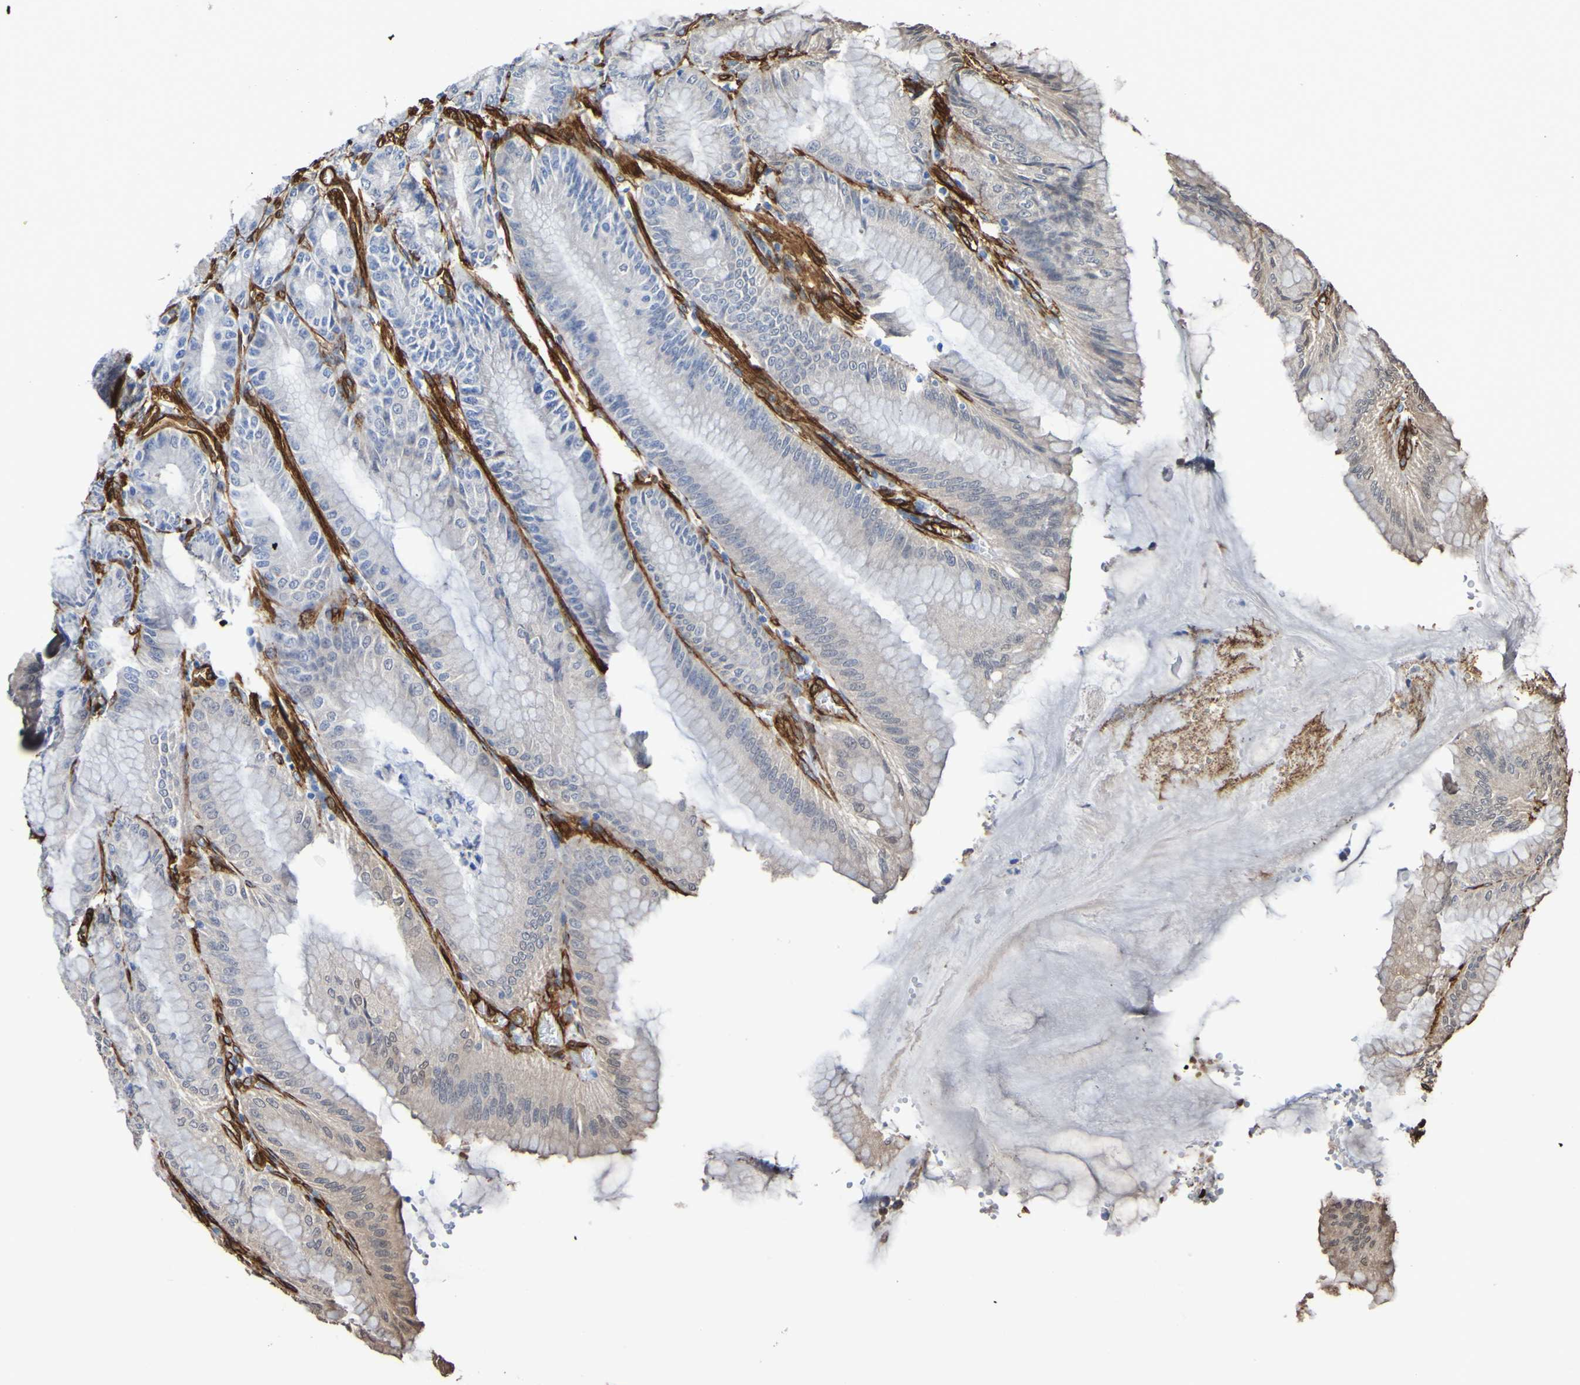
{"staining": {"intensity": "weak", "quantity": "25%-75%", "location": "cytoplasmic/membranous"}, "tissue": "stomach", "cell_type": "Glandular cells", "image_type": "normal", "snomed": [{"axis": "morphology", "description": "Normal tissue, NOS"}, {"axis": "topography", "description": "Stomach, lower"}], "caption": "Protein staining demonstrates weak cytoplasmic/membranous staining in about 25%-75% of glandular cells in benign stomach.", "gene": "ELMOD3", "patient": {"sex": "male", "age": 71}}